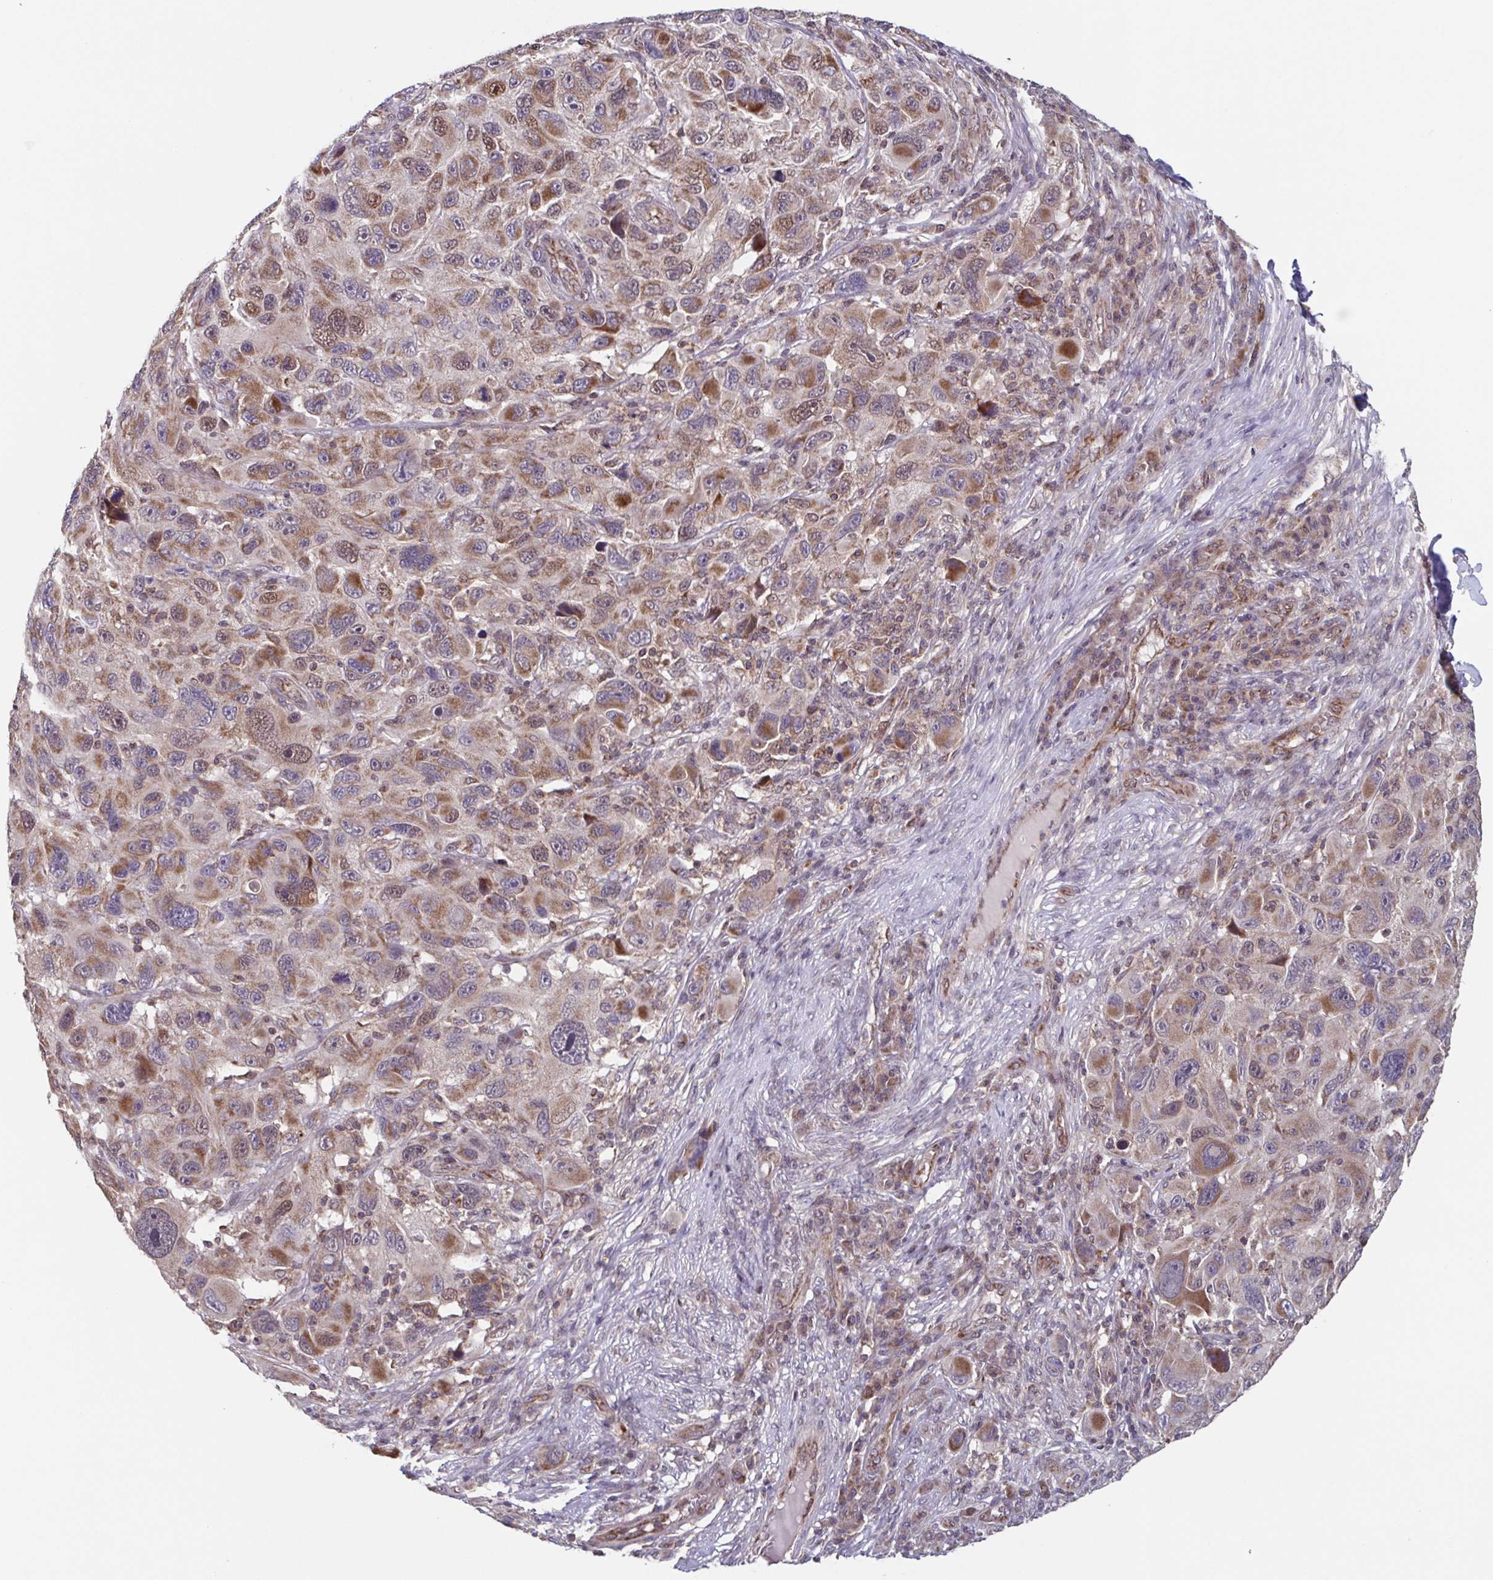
{"staining": {"intensity": "moderate", "quantity": ">75%", "location": "cytoplasmic/membranous"}, "tissue": "melanoma", "cell_type": "Tumor cells", "image_type": "cancer", "snomed": [{"axis": "morphology", "description": "Malignant melanoma, NOS"}, {"axis": "topography", "description": "Skin"}], "caption": "Immunohistochemical staining of malignant melanoma reveals moderate cytoplasmic/membranous protein staining in about >75% of tumor cells. The staining is performed using DAB (3,3'-diaminobenzidine) brown chromogen to label protein expression. The nuclei are counter-stained blue using hematoxylin.", "gene": "TTC19", "patient": {"sex": "male", "age": 53}}